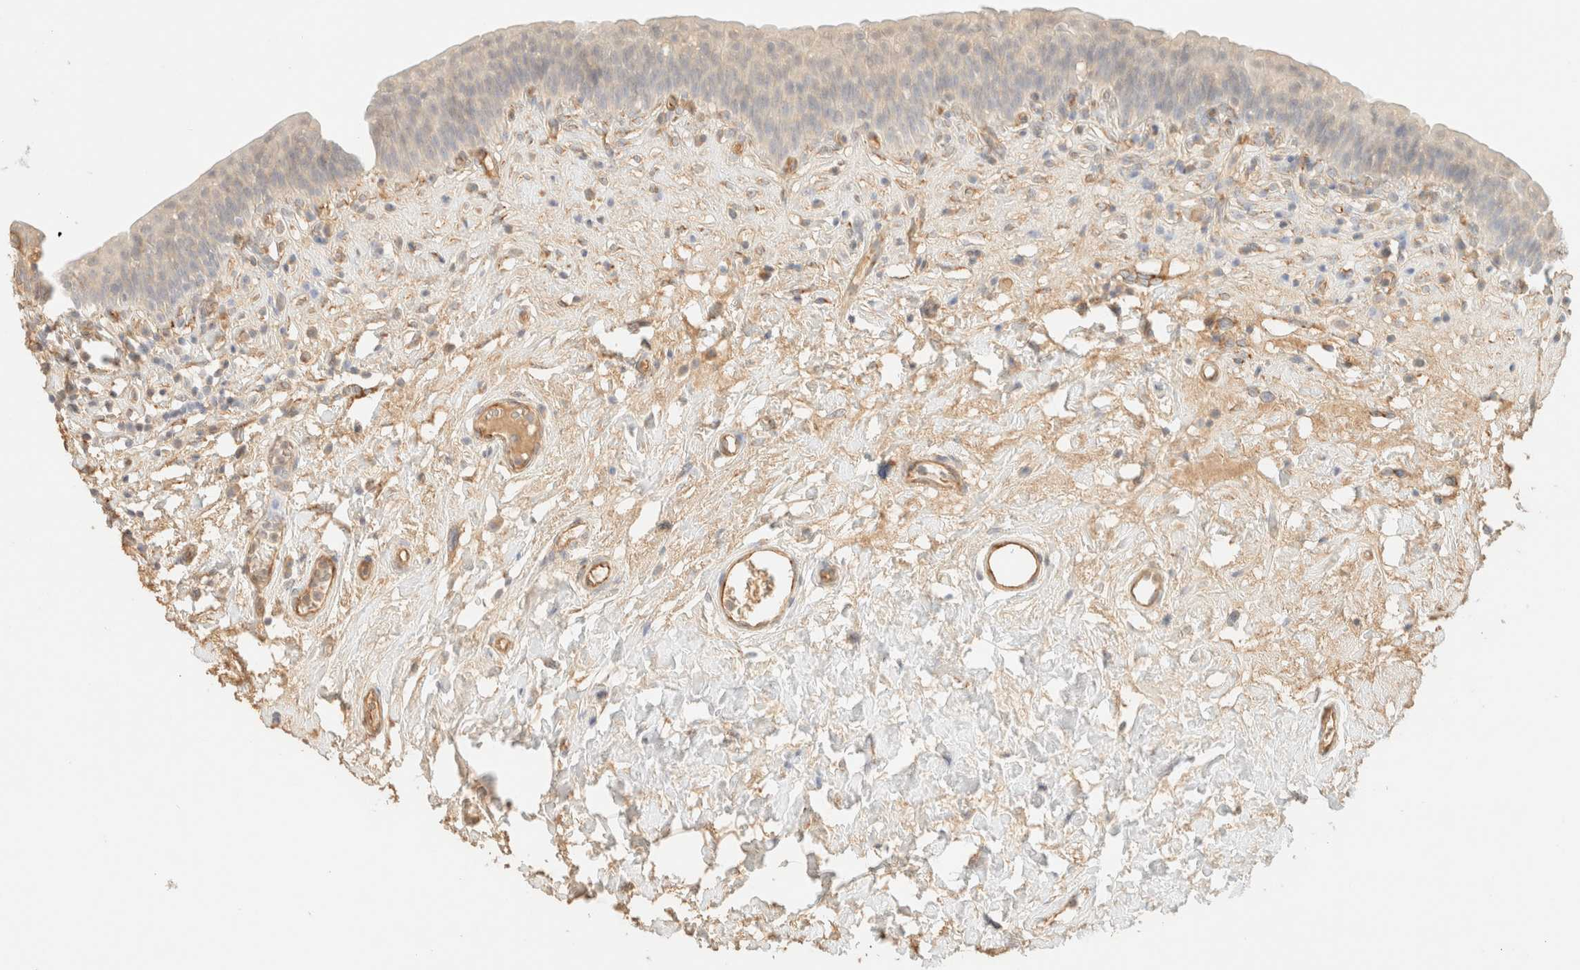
{"staining": {"intensity": "weak", "quantity": "<25%", "location": "cytoplasmic/membranous"}, "tissue": "urinary bladder", "cell_type": "Urothelial cells", "image_type": "normal", "snomed": [{"axis": "morphology", "description": "Normal tissue, NOS"}, {"axis": "topography", "description": "Urinary bladder"}], "caption": "The photomicrograph reveals no significant staining in urothelial cells of urinary bladder.", "gene": "SPARCL1", "patient": {"sex": "male", "age": 83}}